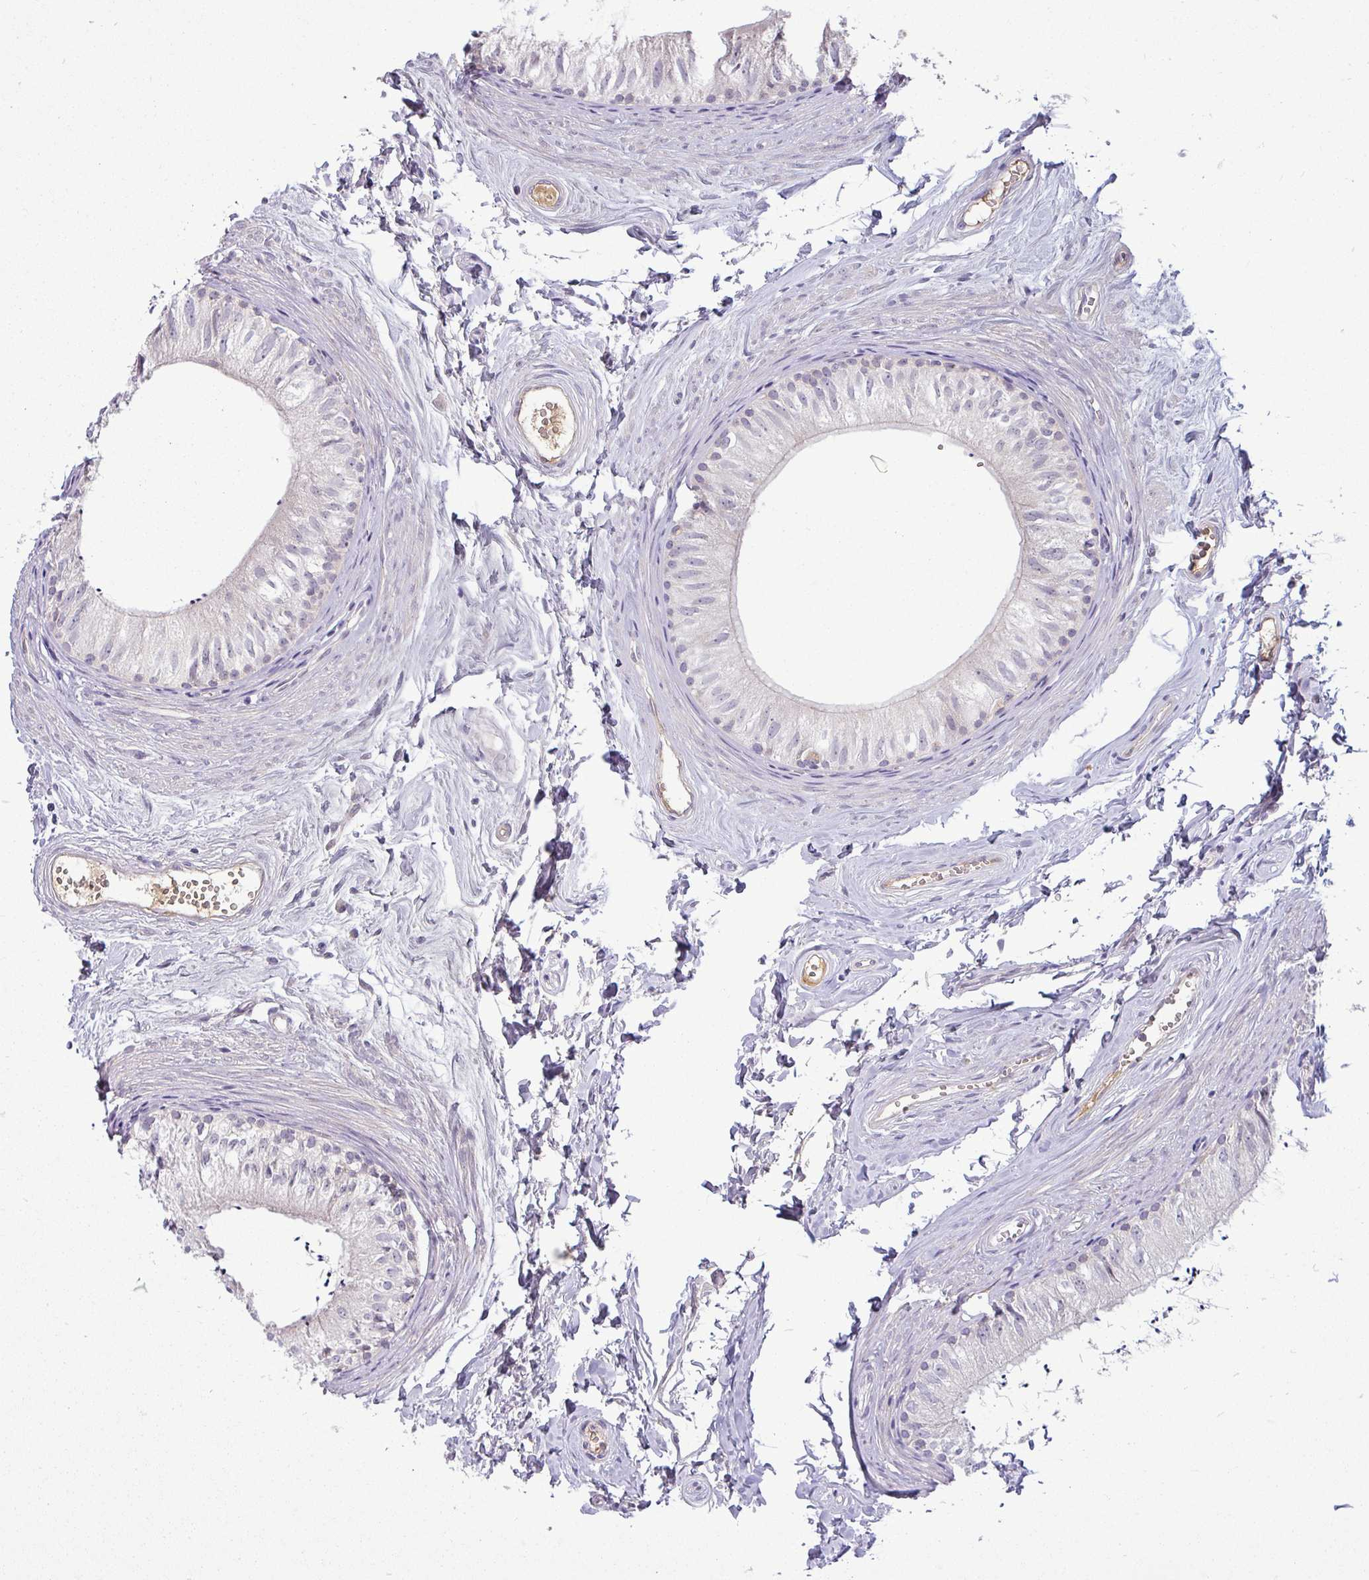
{"staining": {"intensity": "negative", "quantity": "none", "location": "none"}, "tissue": "epididymis", "cell_type": "Glandular cells", "image_type": "normal", "snomed": [{"axis": "morphology", "description": "Normal tissue, NOS"}, {"axis": "topography", "description": "Epididymis"}], "caption": "Immunohistochemistry histopathology image of unremarkable epididymis: epididymis stained with DAB (3,3'-diaminobenzidine) displays no significant protein positivity in glandular cells. (DAB immunohistochemistry (IHC) with hematoxylin counter stain).", "gene": "APOM", "patient": {"sex": "male", "age": 56}}